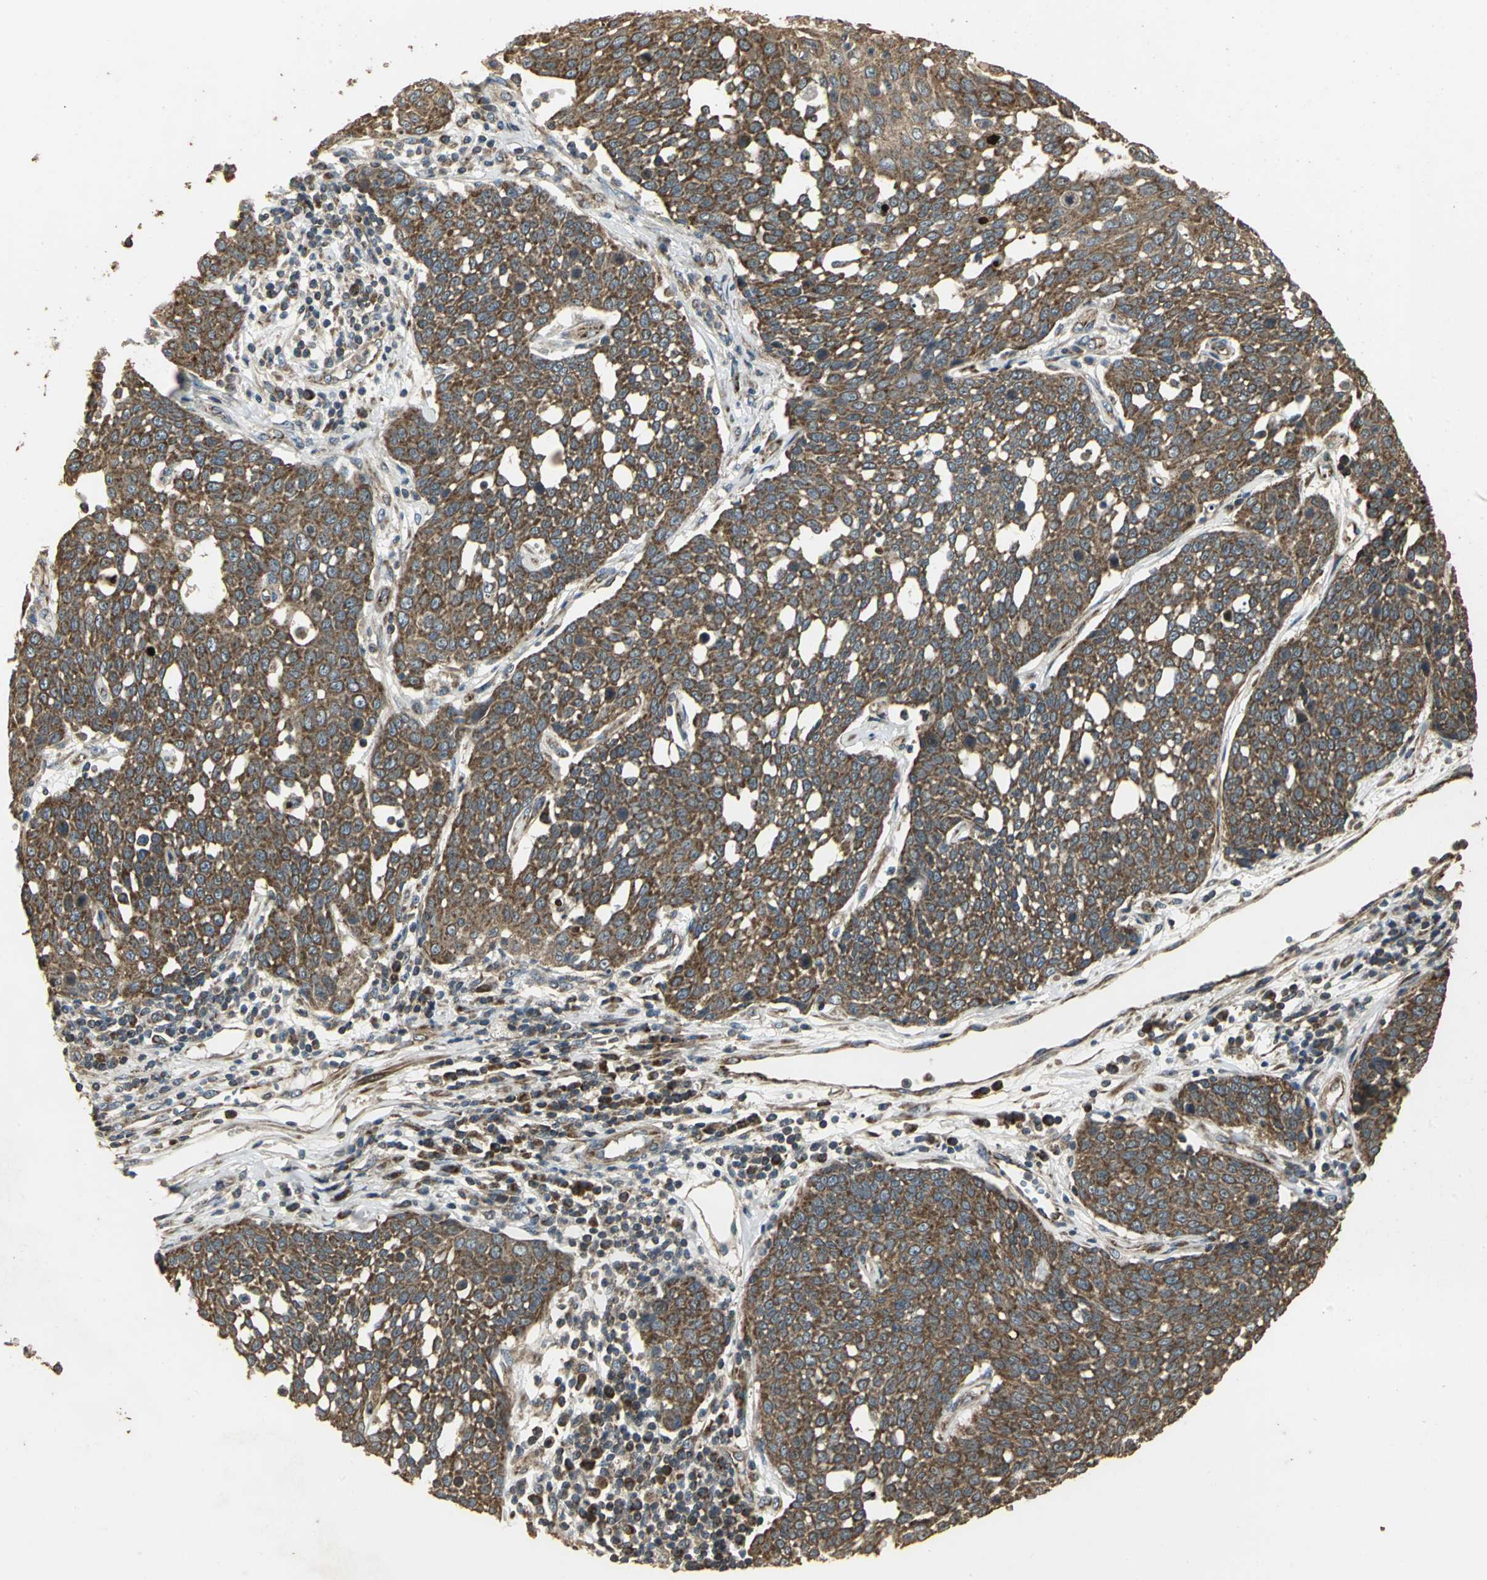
{"staining": {"intensity": "strong", "quantity": ">75%", "location": "cytoplasmic/membranous"}, "tissue": "cervical cancer", "cell_type": "Tumor cells", "image_type": "cancer", "snomed": [{"axis": "morphology", "description": "Squamous cell carcinoma, NOS"}, {"axis": "topography", "description": "Cervix"}], "caption": "A brown stain shows strong cytoplasmic/membranous positivity of a protein in human cervical cancer (squamous cell carcinoma) tumor cells.", "gene": "KANK1", "patient": {"sex": "female", "age": 34}}